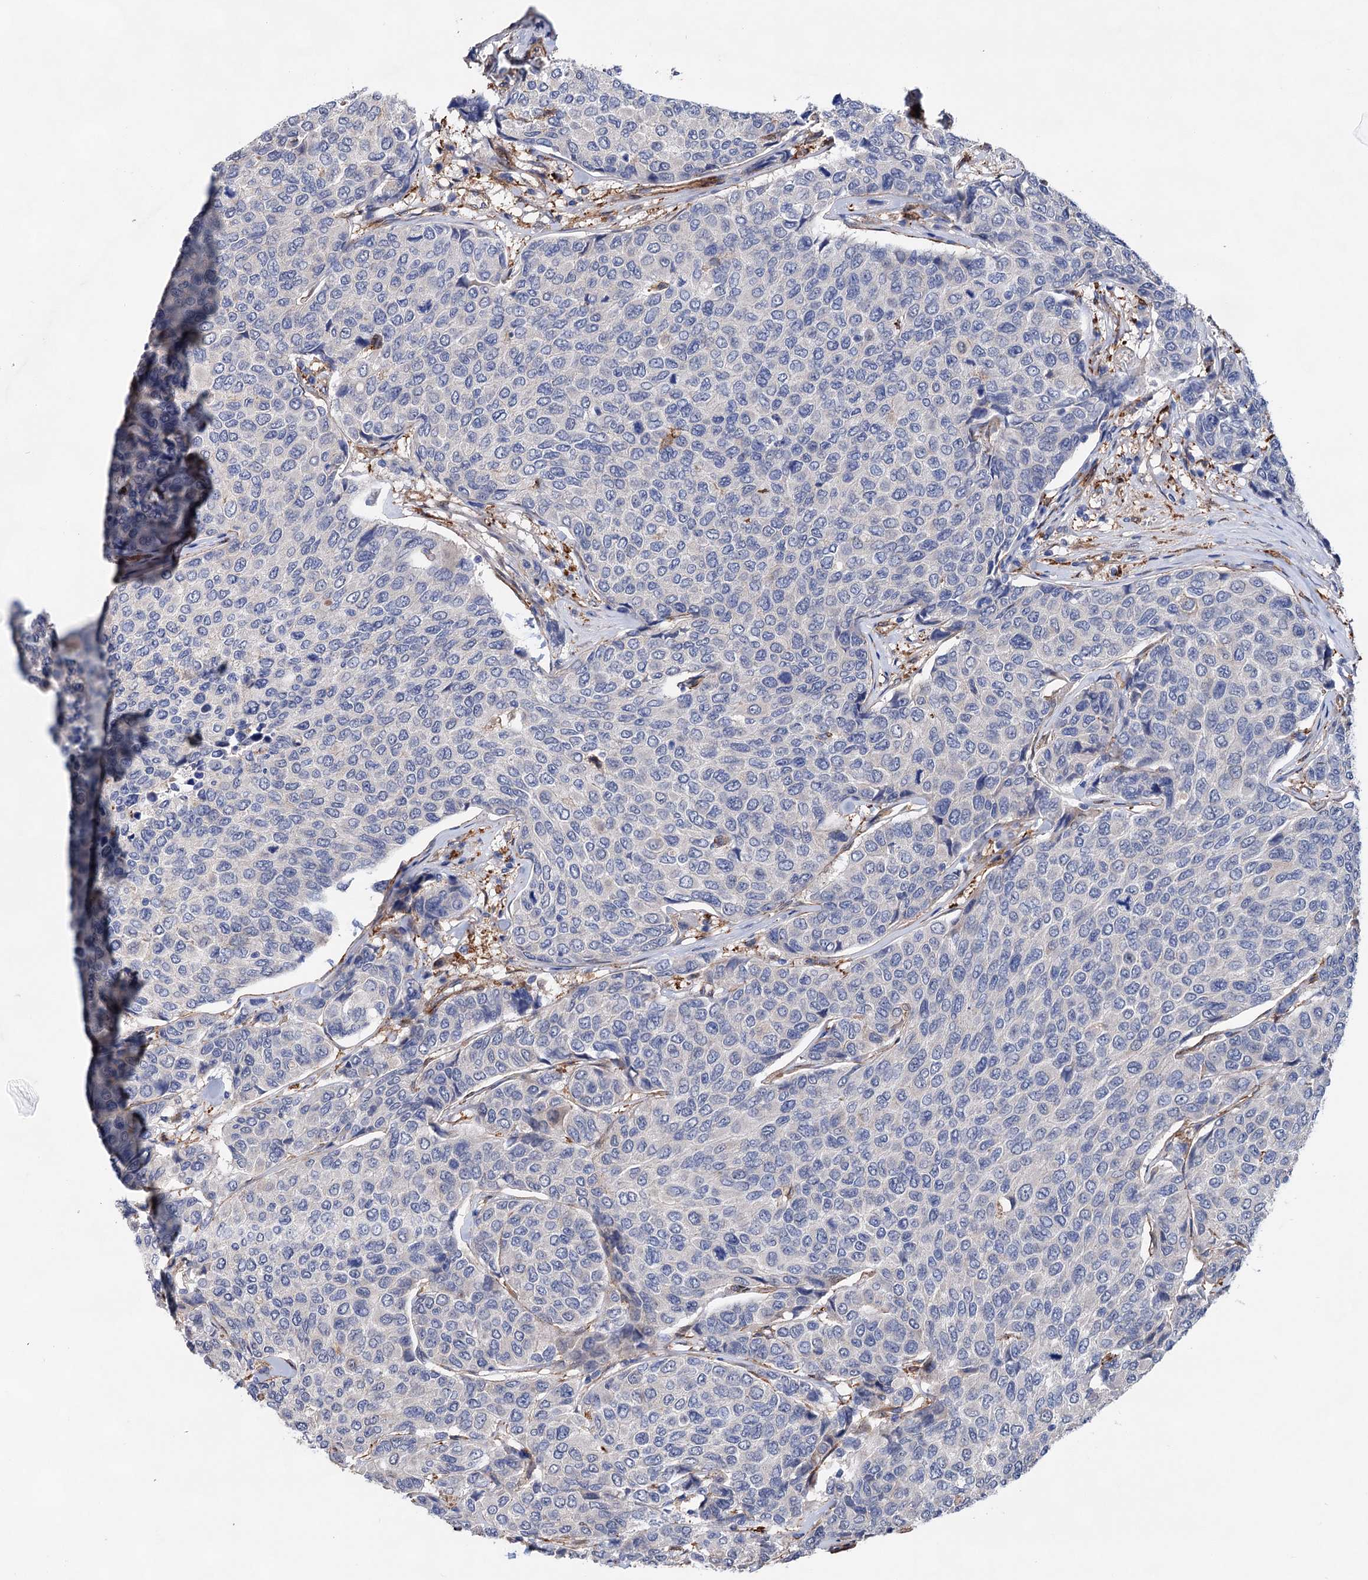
{"staining": {"intensity": "negative", "quantity": "none", "location": "none"}, "tissue": "breast cancer", "cell_type": "Tumor cells", "image_type": "cancer", "snomed": [{"axis": "morphology", "description": "Duct carcinoma"}, {"axis": "topography", "description": "Breast"}], "caption": "This is an immunohistochemistry (IHC) photomicrograph of breast cancer. There is no positivity in tumor cells.", "gene": "TMTC3", "patient": {"sex": "female", "age": 55}}